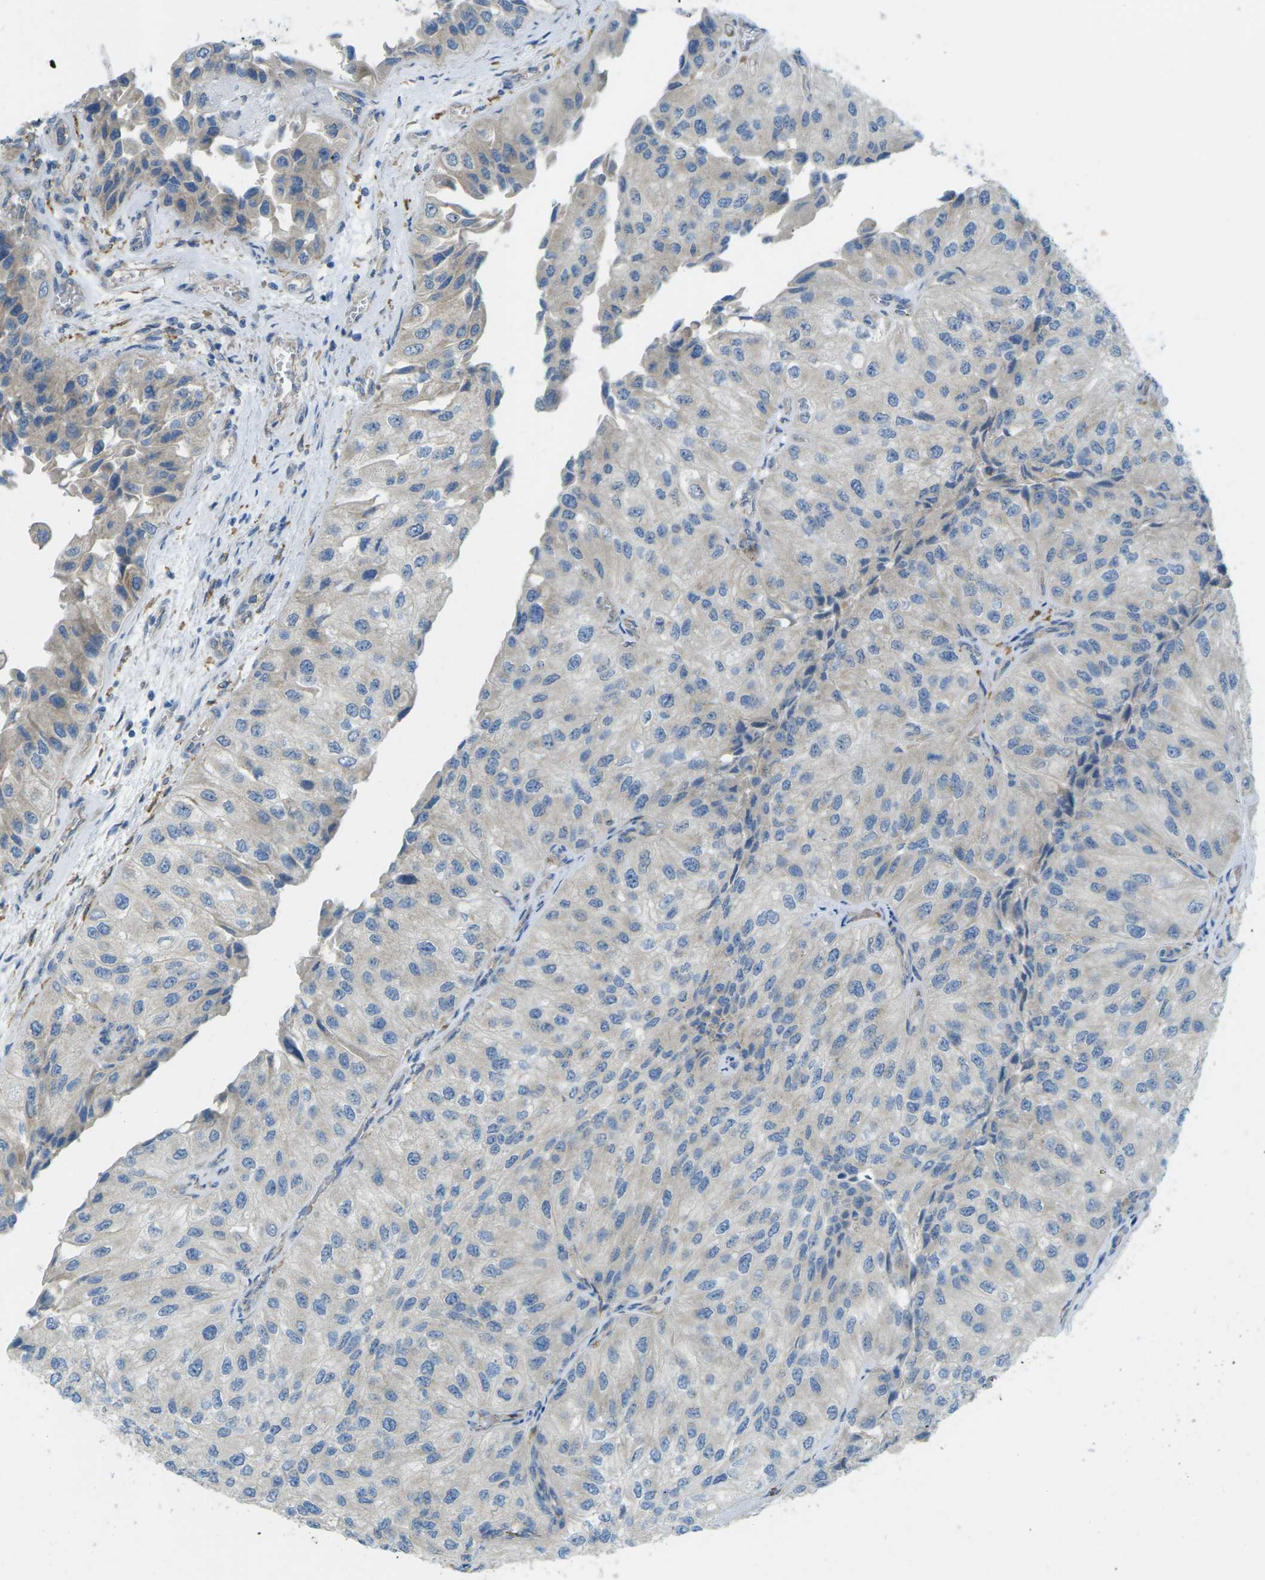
{"staining": {"intensity": "weak", "quantity": "<25%", "location": "cytoplasmic/membranous"}, "tissue": "urothelial cancer", "cell_type": "Tumor cells", "image_type": "cancer", "snomed": [{"axis": "morphology", "description": "Urothelial carcinoma, High grade"}, {"axis": "topography", "description": "Kidney"}, {"axis": "topography", "description": "Urinary bladder"}], "caption": "DAB immunohistochemical staining of high-grade urothelial carcinoma displays no significant expression in tumor cells.", "gene": "MYLK4", "patient": {"sex": "male", "age": 77}}